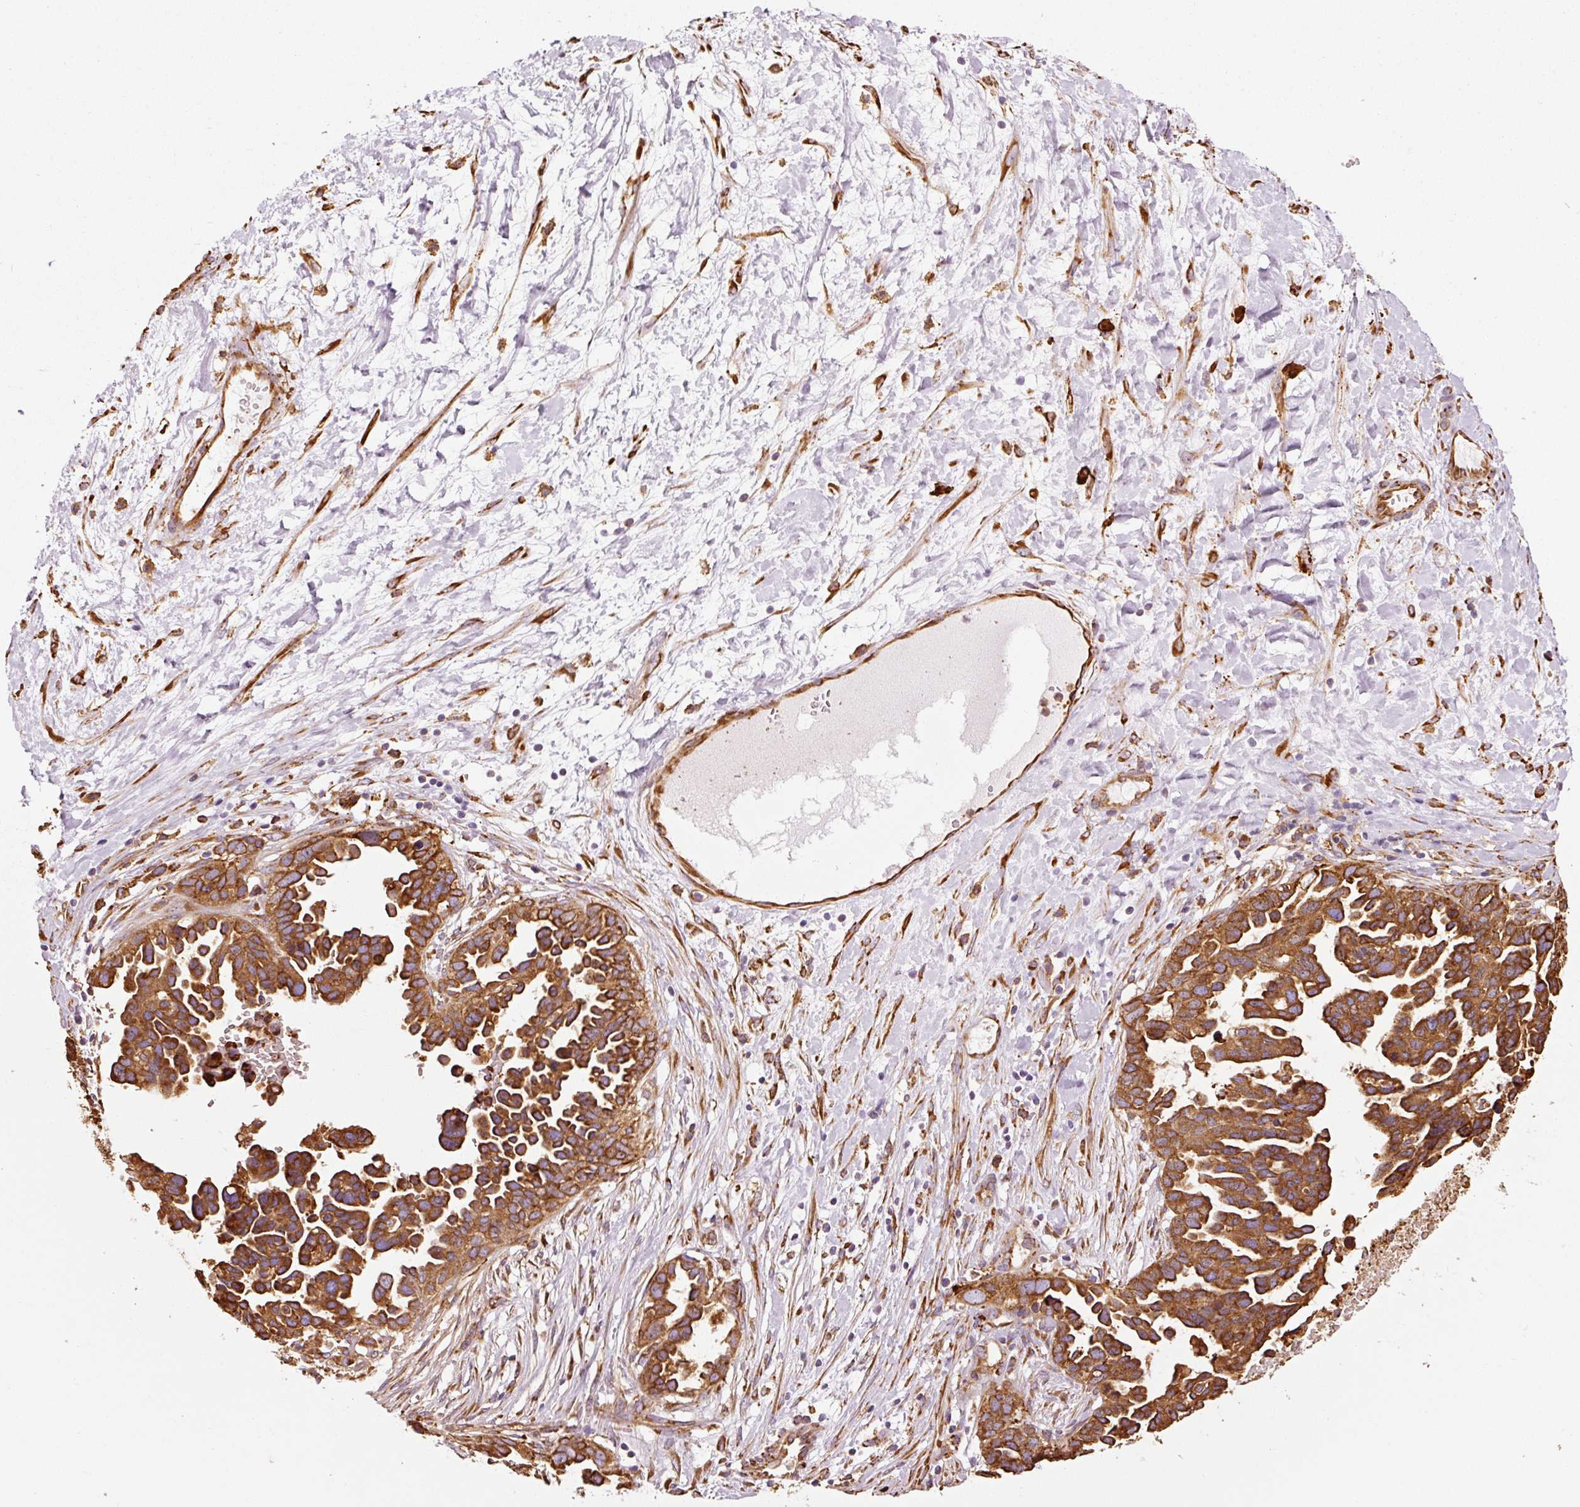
{"staining": {"intensity": "strong", "quantity": ">75%", "location": "cytoplasmic/membranous"}, "tissue": "ovarian cancer", "cell_type": "Tumor cells", "image_type": "cancer", "snomed": [{"axis": "morphology", "description": "Cystadenocarcinoma, serous, NOS"}, {"axis": "topography", "description": "Ovary"}], "caption": "Protein expression analysis of human ovarian cancer (serous cystadenocarcinoma) reveals strong cytoplasmic/membranous staining in approximately >75% of tumor cells.", "gene": "KLC1", "patient": {"sex": "female", "age": 54}}